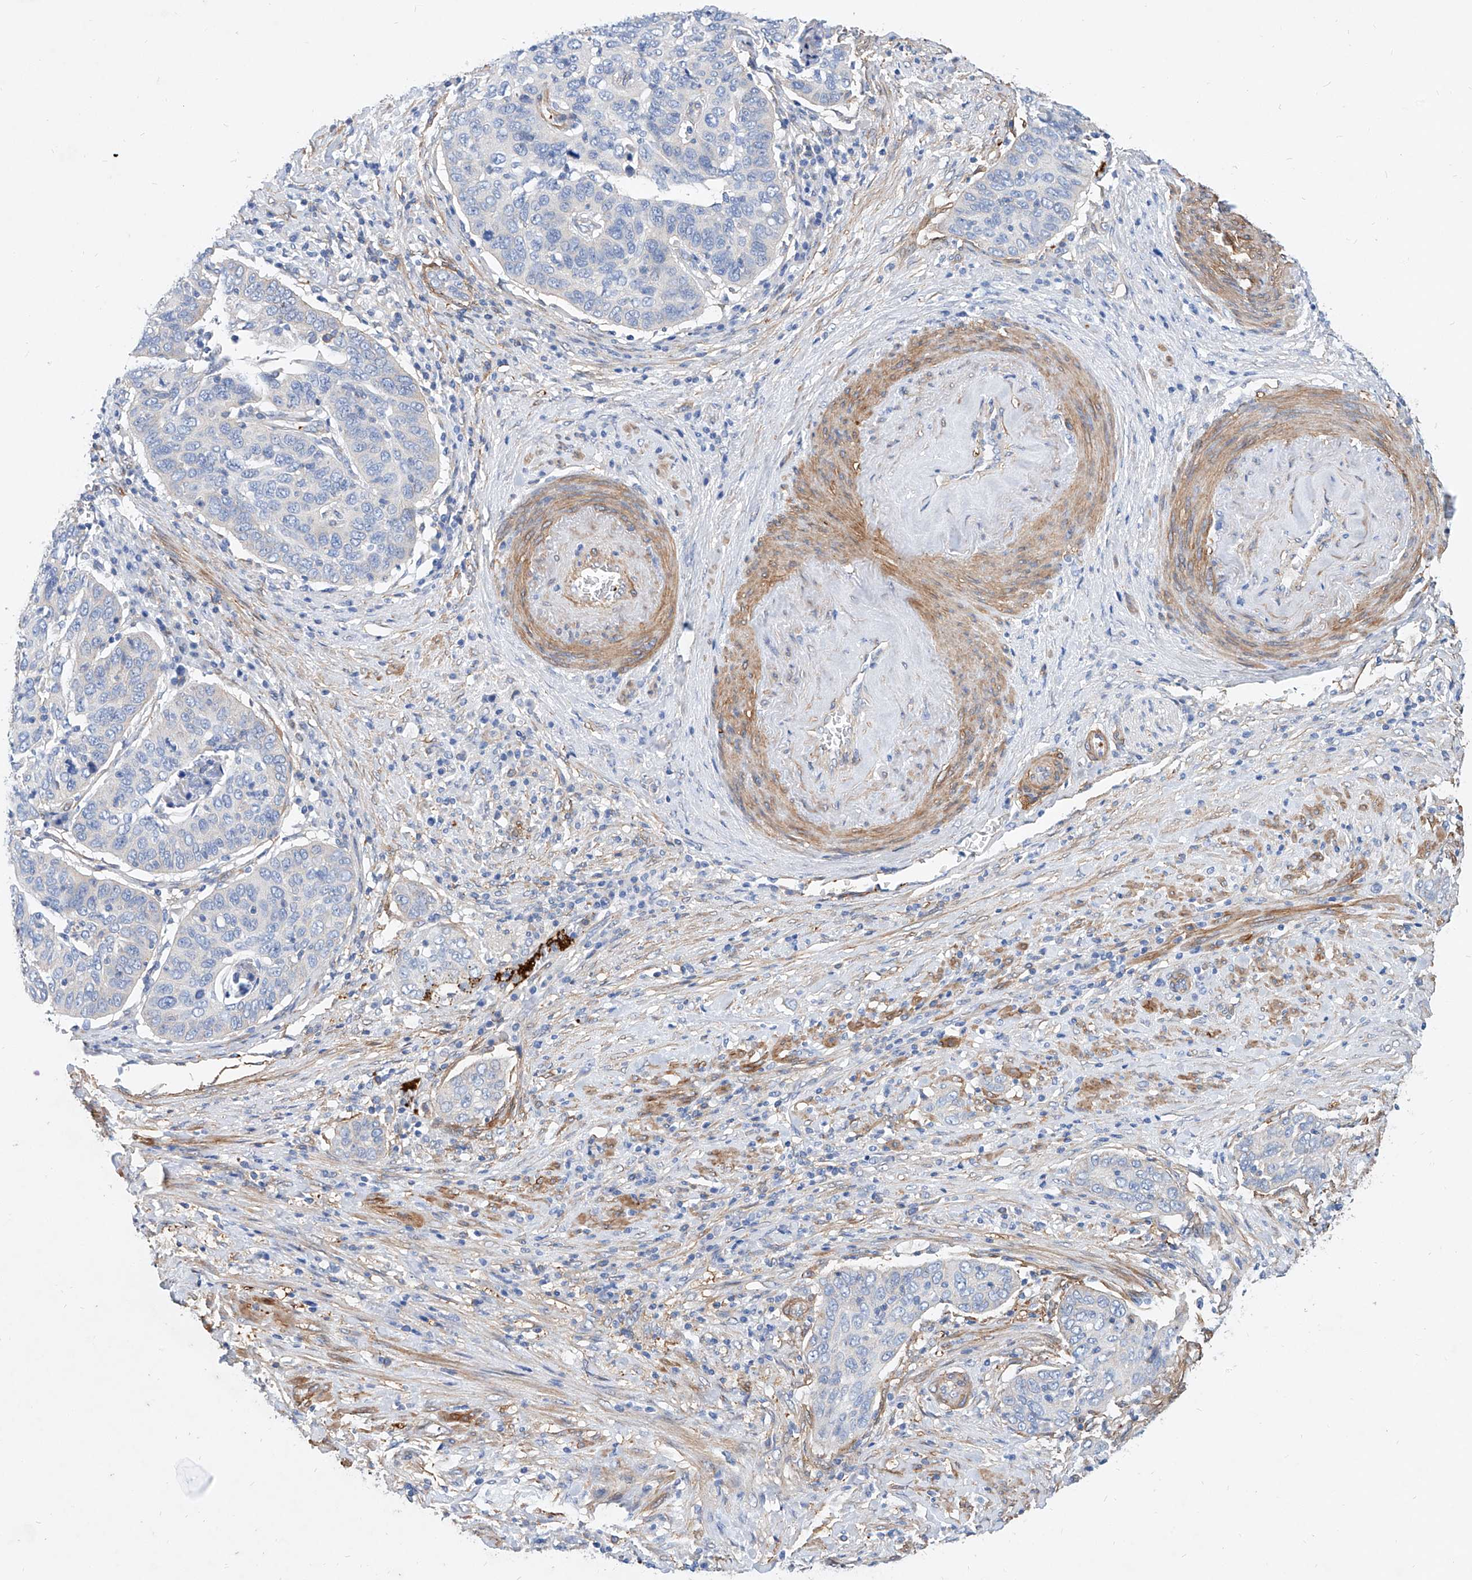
{"staining": {"intensity": "negative", "quantity": "none", "location": "none"}, "tissue": "cervical cancer", "cell_type": "Tumor cells", "image_type": "cancer", "snomed": [{"axis": "morphology", "description": "Squamous cell carcinoma, NOS"}, {"axis": "topography", "description": "Cervix"}], "caption": "DAB immunohistochemical staining of human squamous cell carcinoma (cervical) demonstrates no significant staining in tumor cells.", "gene": "TAS2R60", "patient": {"sex": "female", "age": 60}}